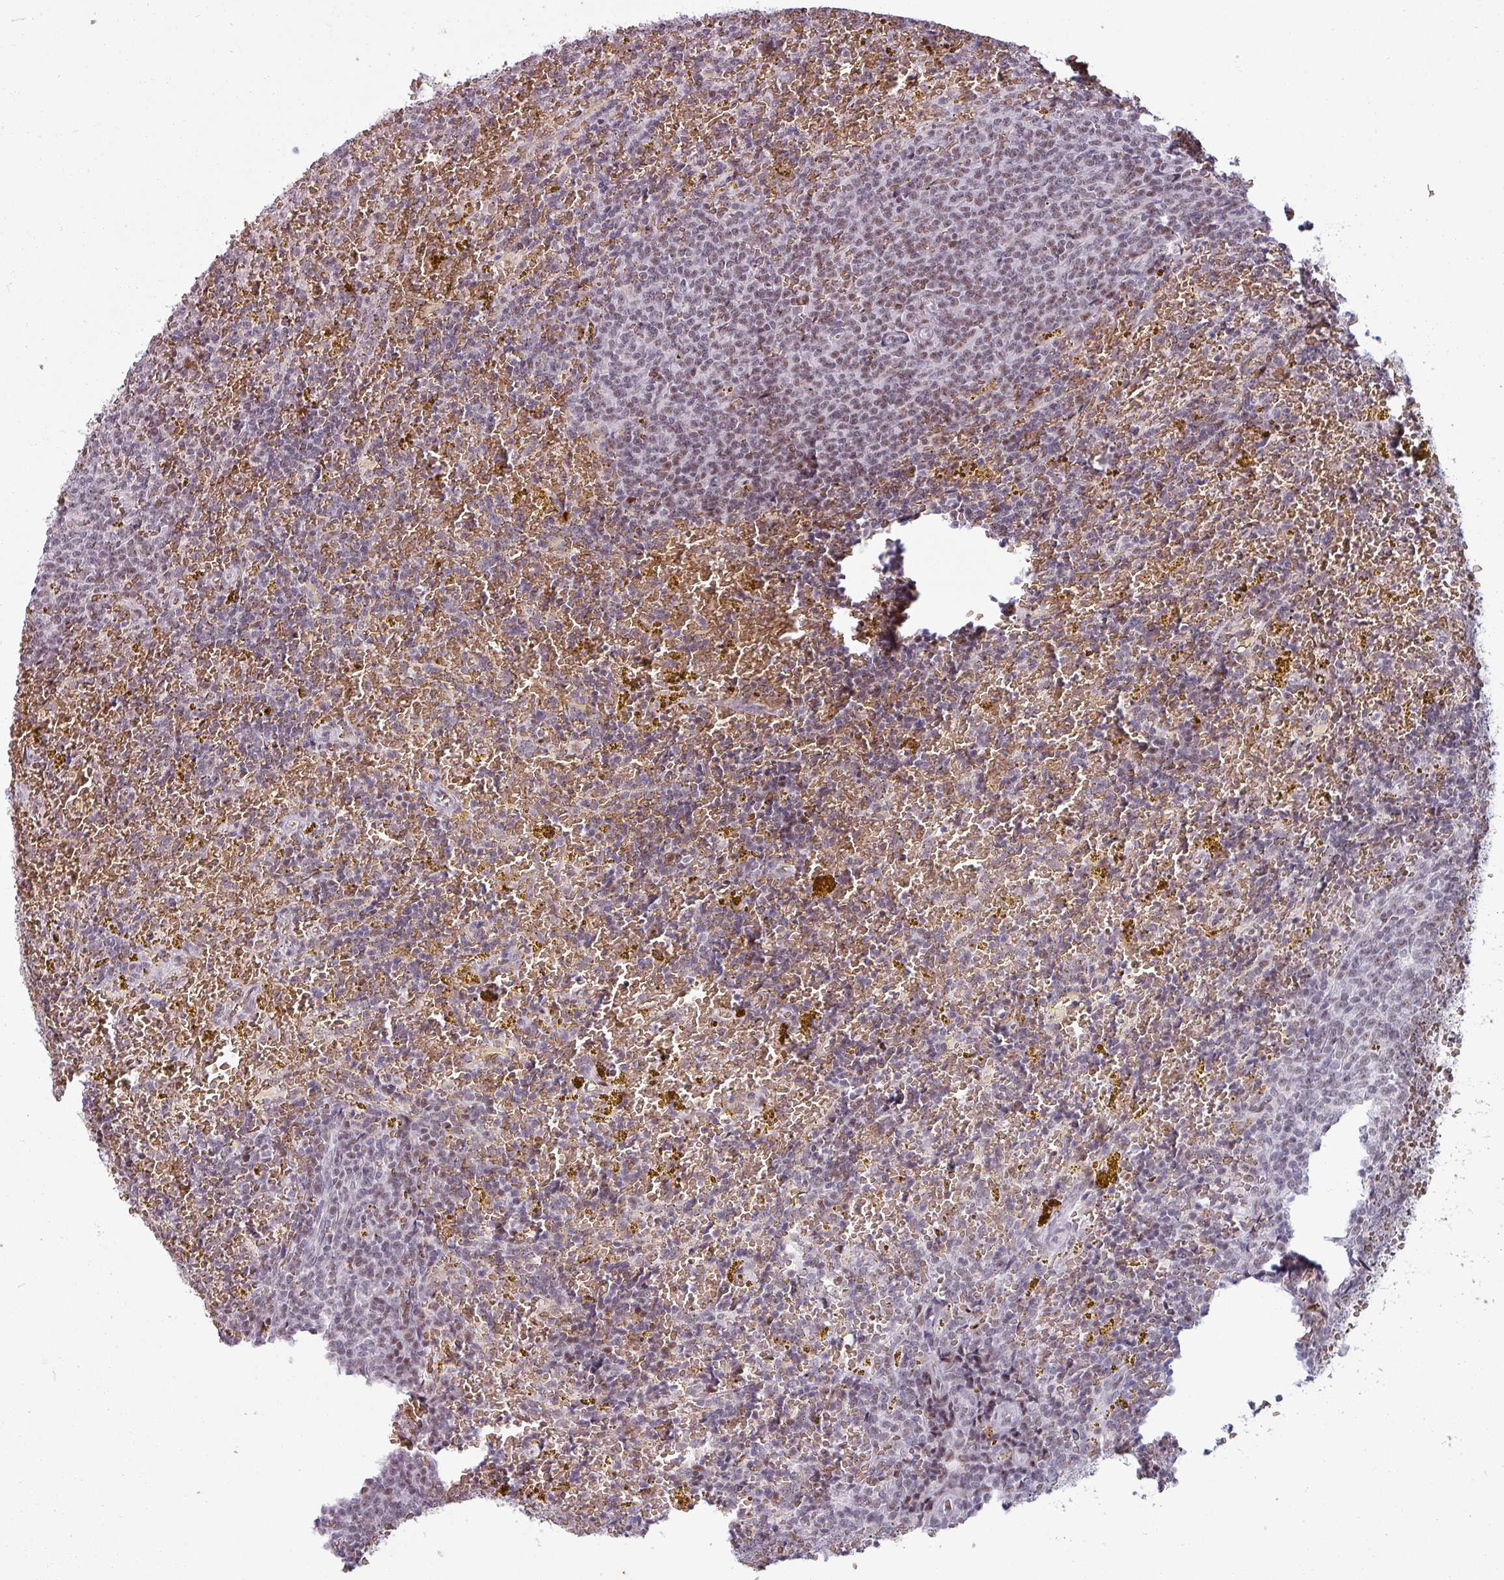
{"staining": {"intensity": "weak", "quantity": "25%-75%", "location": "nuclear"}, "tissue": "lymphoma", "cell_type": "Tumor cells", "image_type": "cancer", "snomed": [{"axis": "morphology", "description": "Malignant lymphoma, non-Hodgkin's type, Low grade"}, {"axis": "topography", "description": "Spleen"}, {"axis": "topography", "description": "Lymph node"}], "caption": "A low amount of weak nuclear positivity is present in about 25%-75% of tumor cells in lymphoma tissue.", "gene": "NCOR1", "patient": {"sex": "female", "age": 66}}